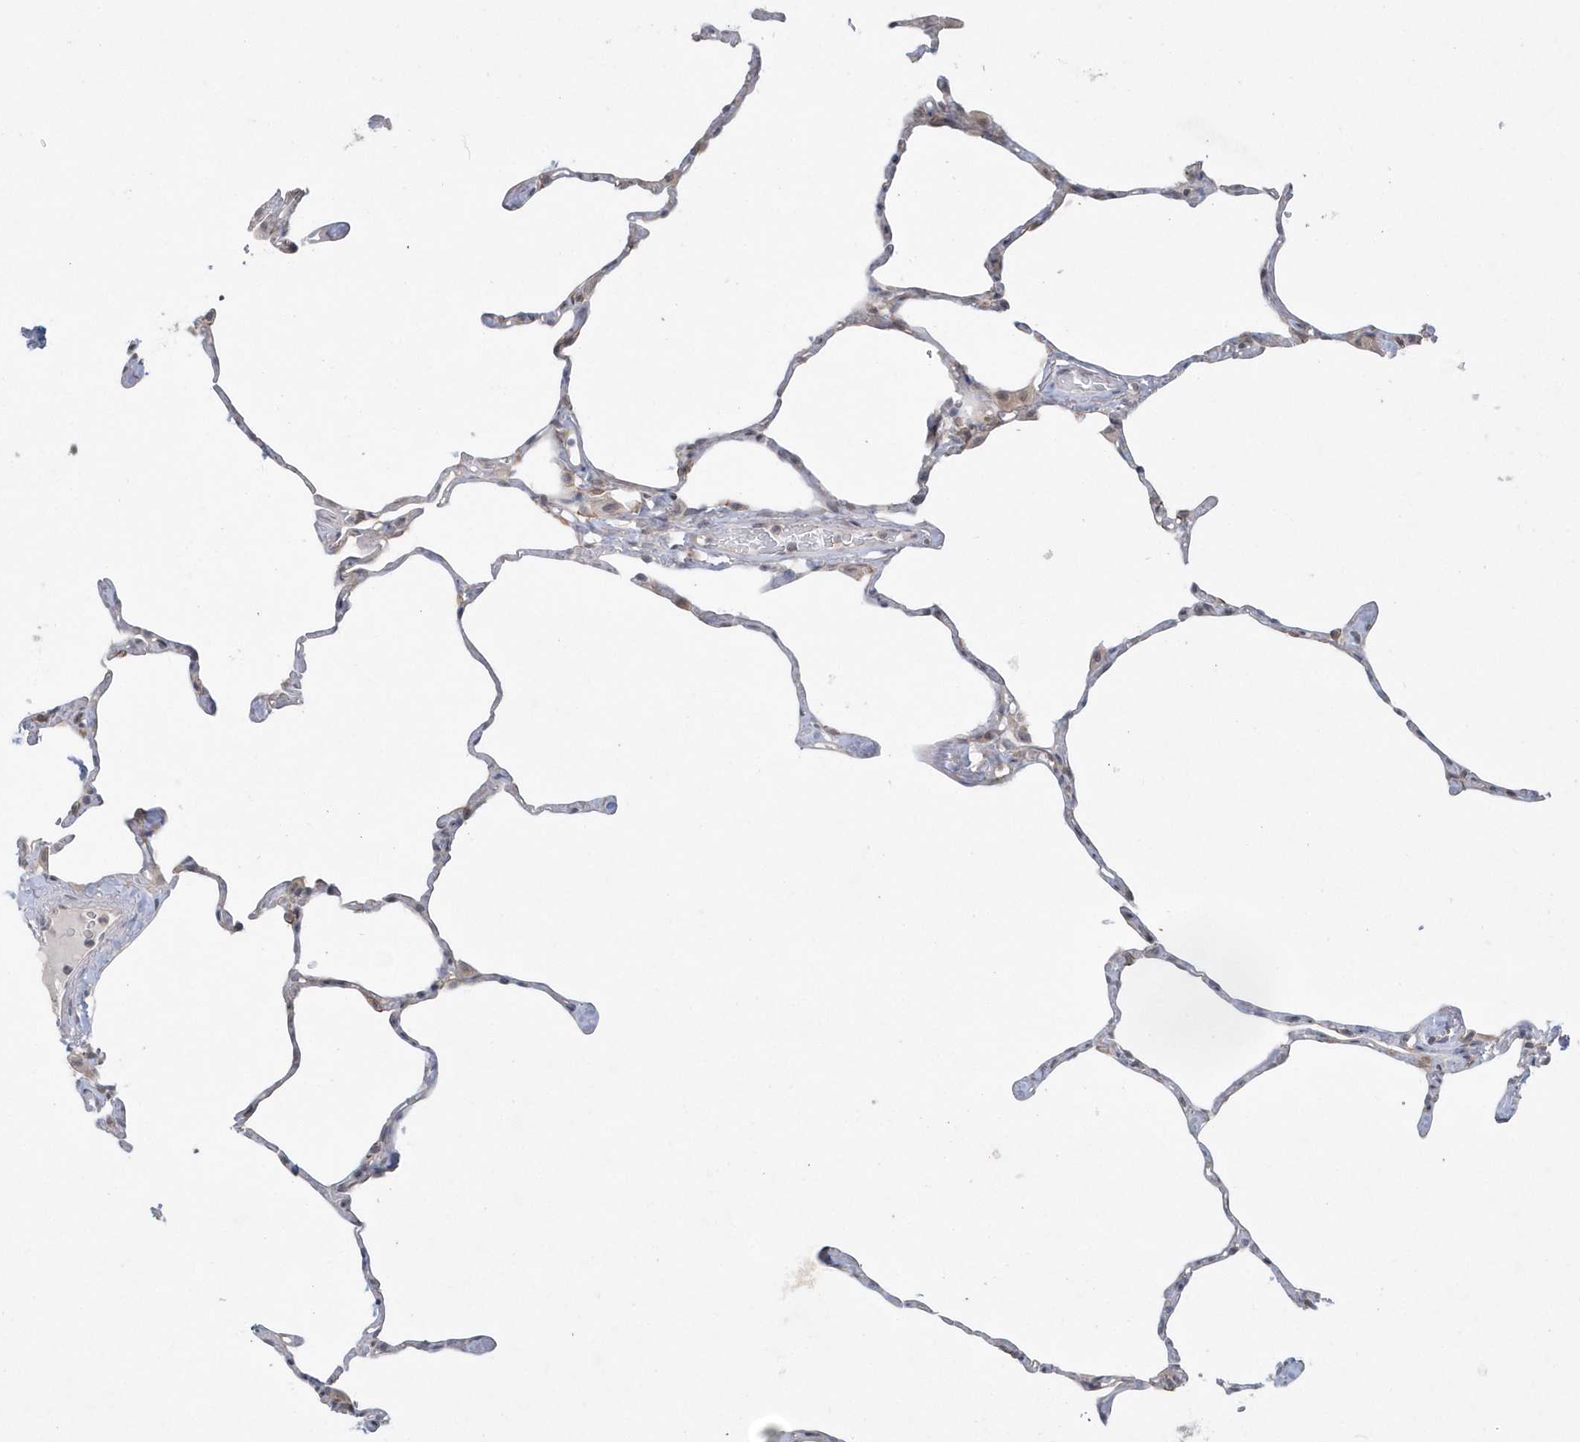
{"staining": {"intensity": "moderate", "quantity": "25%-75%", "location": "cytoplasmic/membranous"}, "tissue": "lung", "cell_type": "Alveolar cells", "image_type": "normal", "snomed": [{"axis": "morphology", "description": "Normal tissue, NOS"}, {"axis": "topography", "description": "Lung"}], "caption": "Brown immunohistochemical staining in normal lung displays moderate cytoplasmic/membranous staining in about 25%-75% of alveolar cells. Using DAB (brown) and hematoxylin (blue) stains, captured at high magnification using brightfield microscopy.", "gene": "CRIP3", "patient": {"sex": "male", "age": 65}}